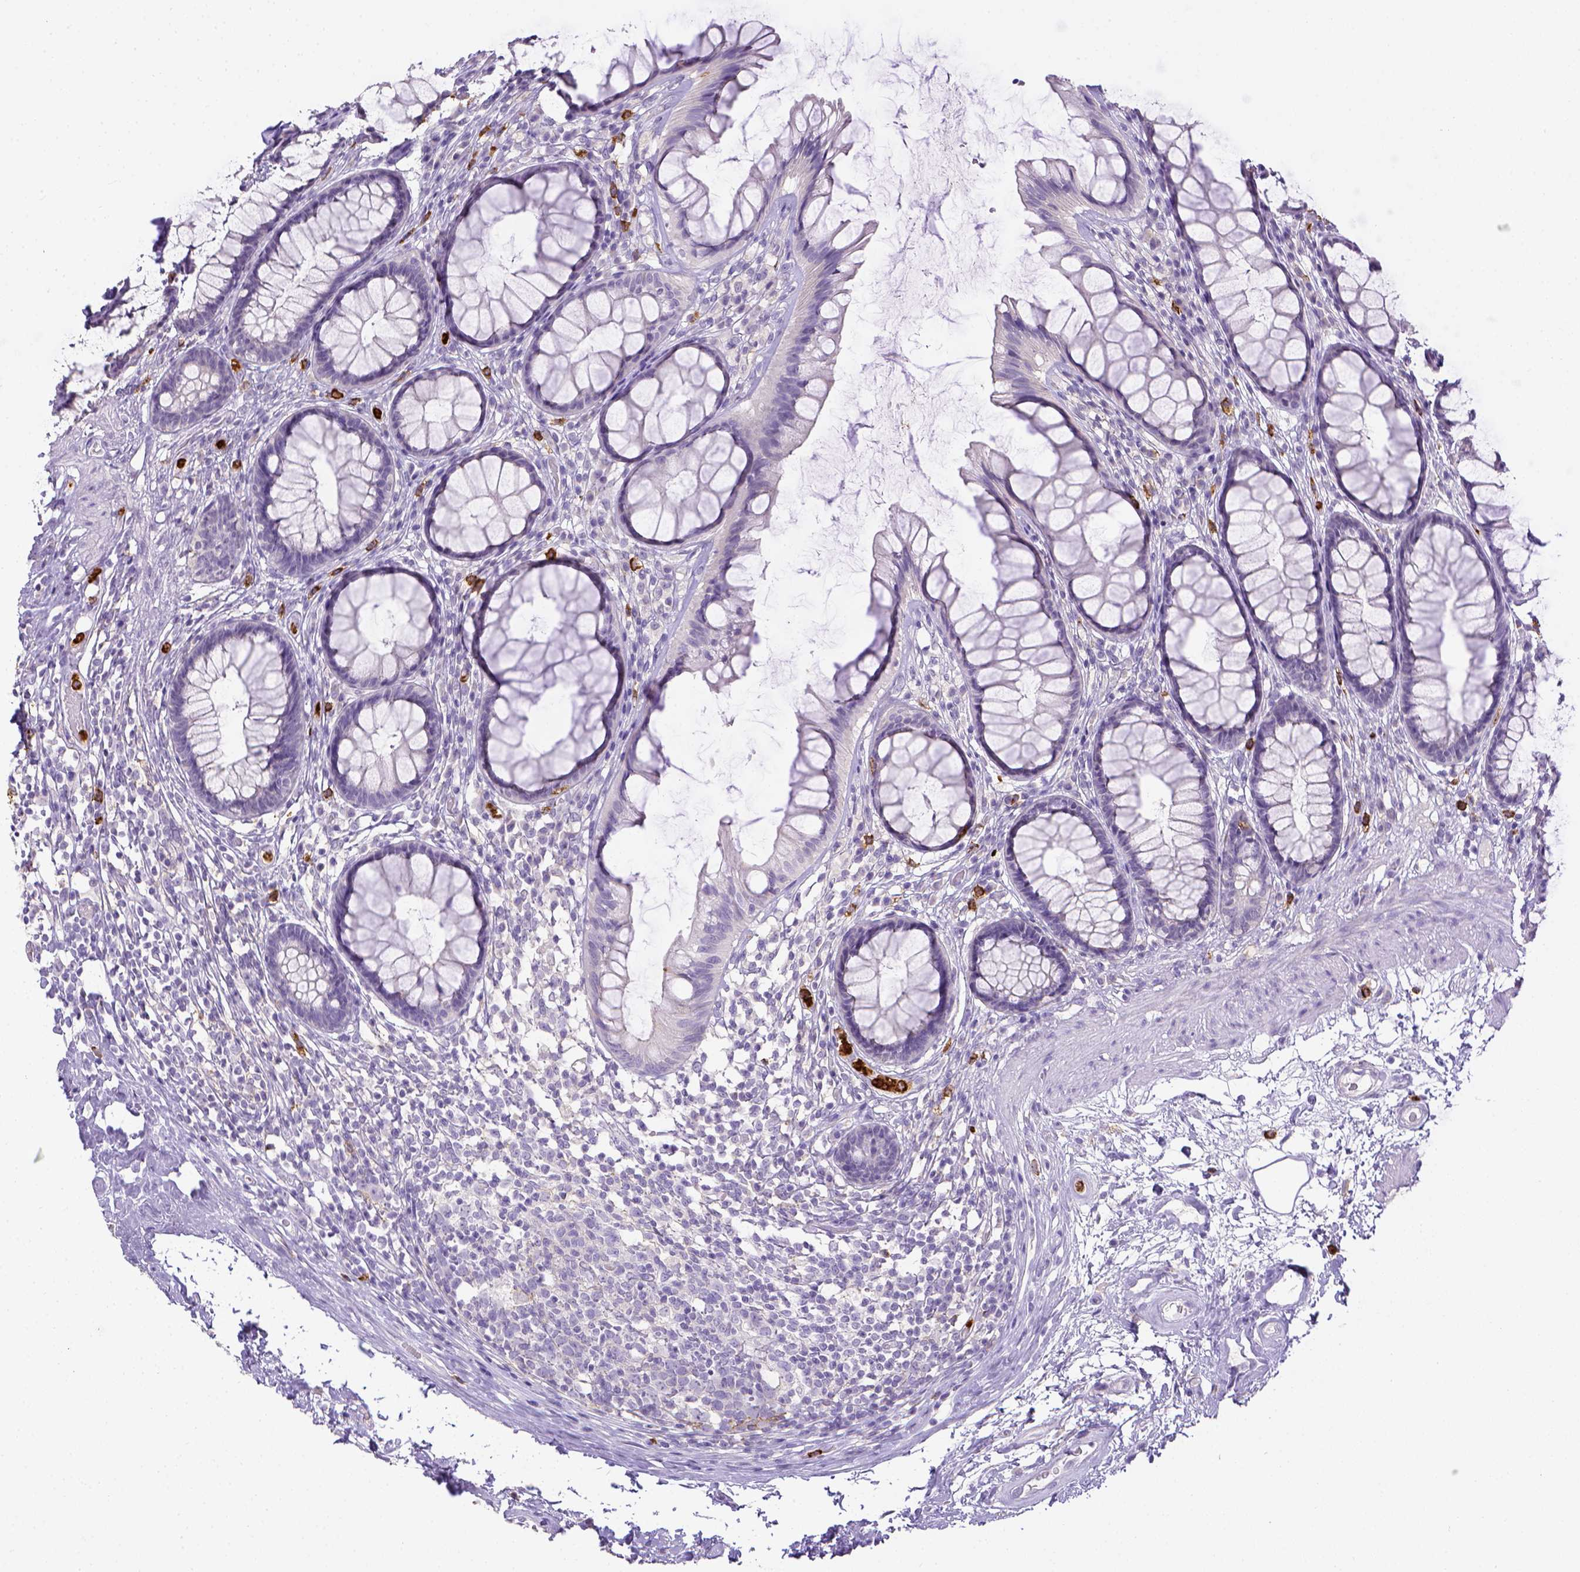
{"staining": {"intensity": "negative", "quantity": "none", "location": "none"}, "tissue": "rectum", "cell_type": "Glandular cells", "image_type": "normal", "snomed": [{"axis": "morphology", "description": "Normal tissue, NOS"}, {"axis": "topography", "description": "Rectum"}], "caption": "Immunohistochemical staining of unremarkable rectum reveals no significant expression in glandular cells.", "gene": "ITGAM", "patient": {"sex": "male", "age": 72}}